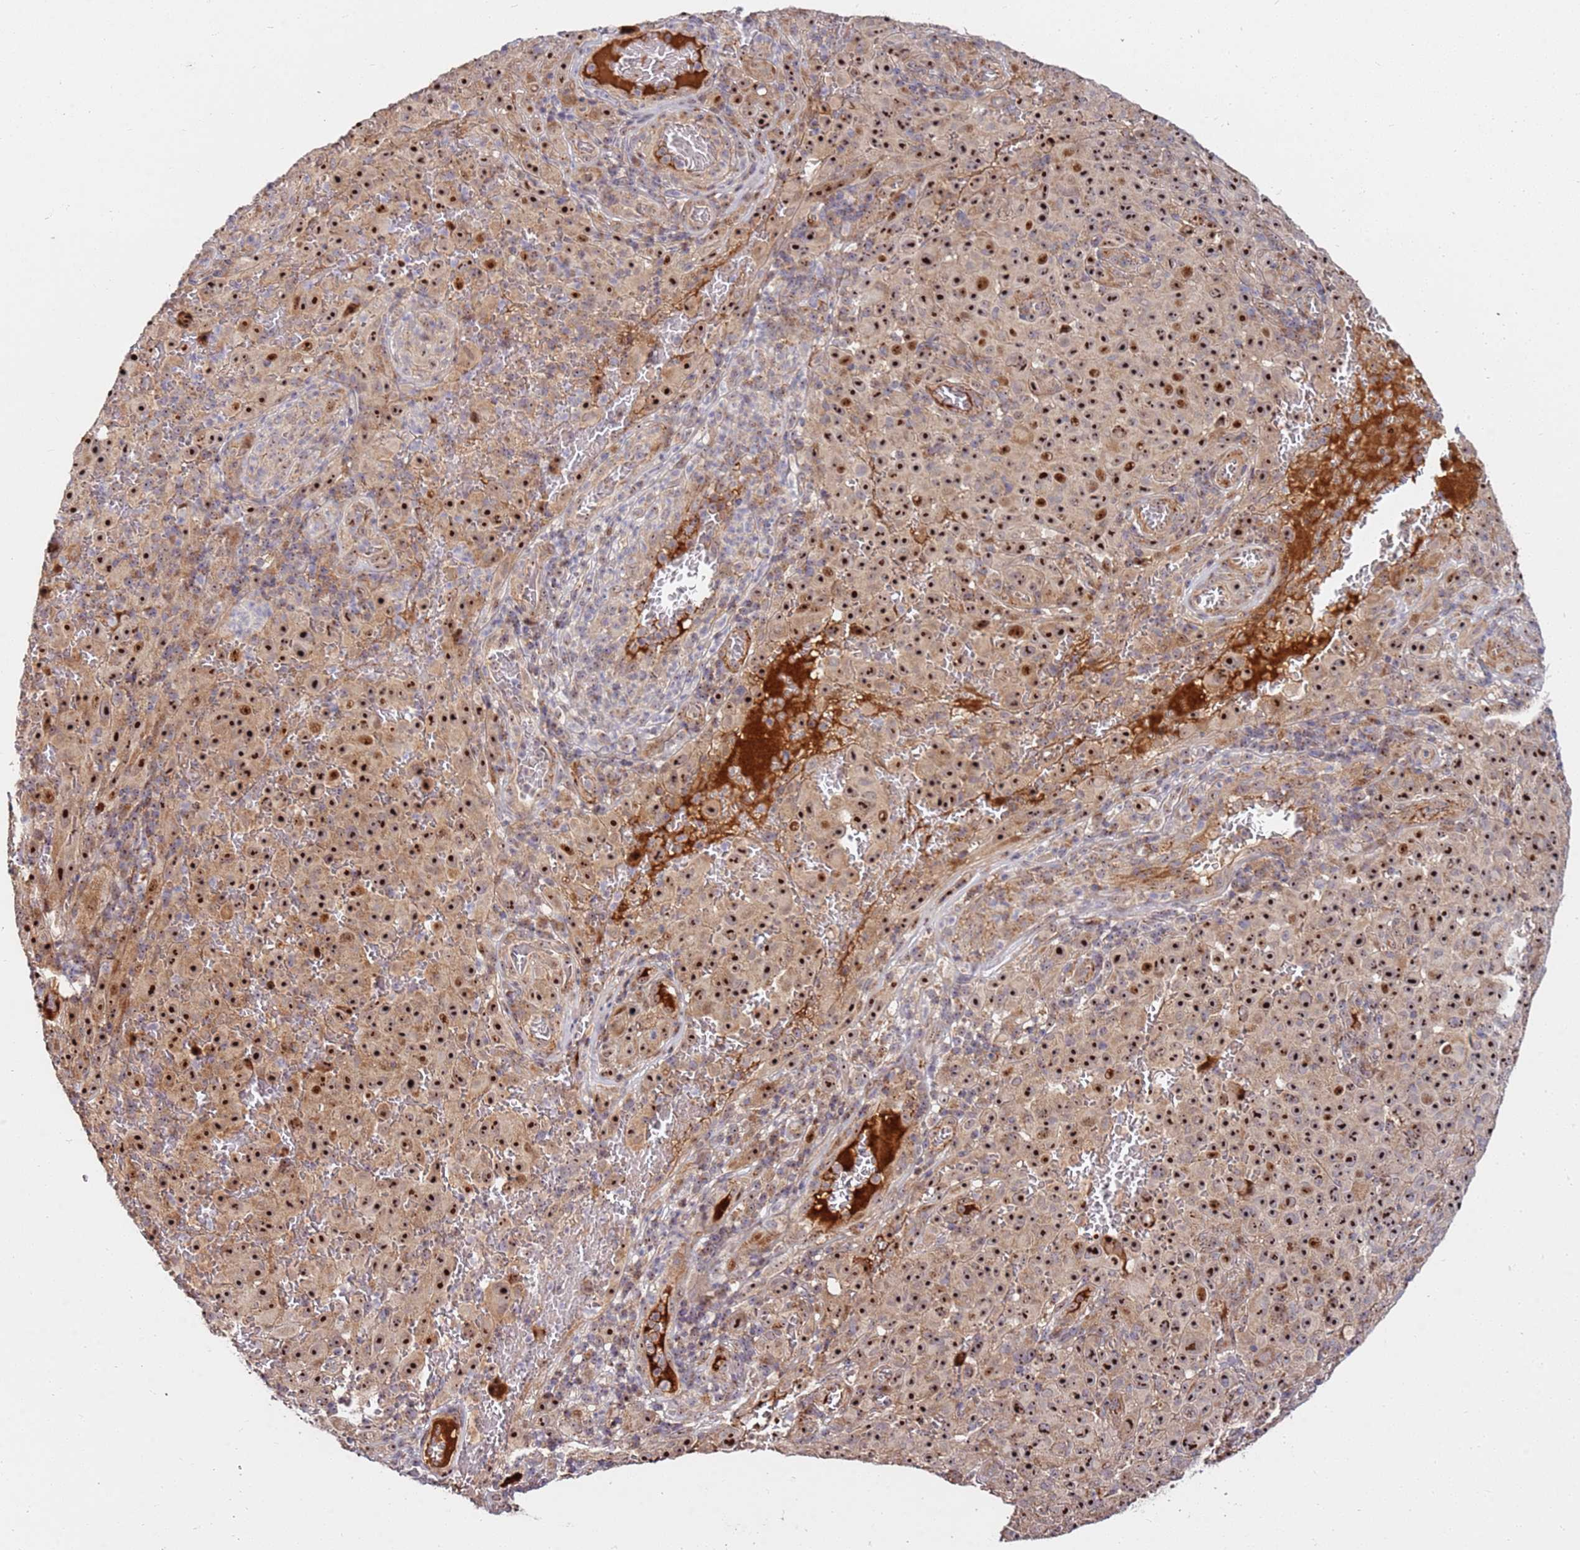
{"staining": {"intensity": "strong", "quantity": ">75%", "location": "cytoplasmic/membranous,nuclear"}, "tissue": "melanoma", "cell_type": "Tumor cells", "image_type": "cancer", "snomed": [{"axis": "morphology", "description": "Malignant melanoma, NOS"}, {"axis": "topography", "description": "Skin"}], "caption": "Immunohistochemical staining of human melanoma shows strong cytoplasmic/membranous and nuclear protein staining in approximately >75% of tumor cells.", "gene": "KIF25", "patient": {"sex": "female", "age": 82}}